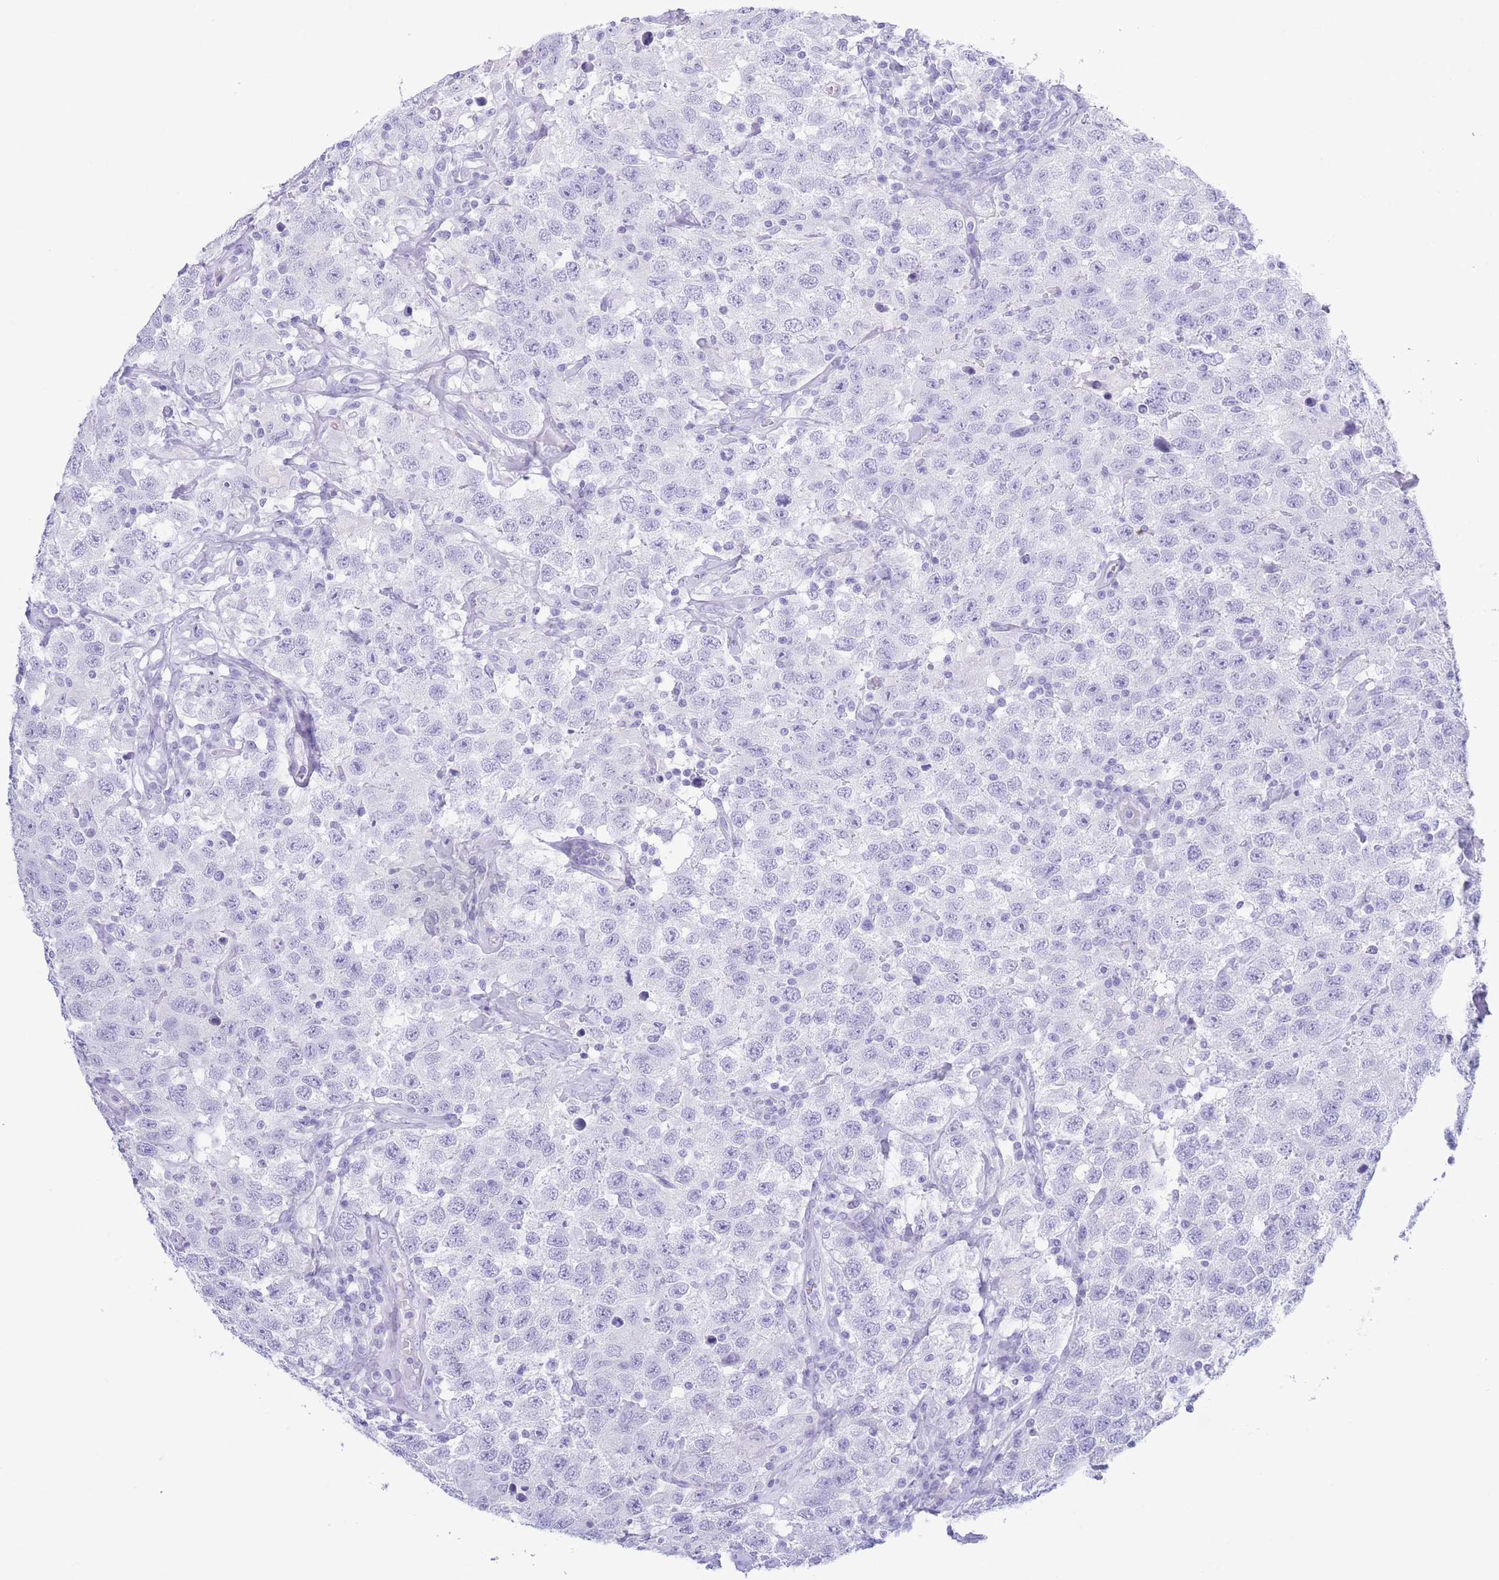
{"staining": {"intensity": "negative", "quantity": "none", "location": "none"}, "tissue": "testis cancer", "cell_type": "Tumor cells", "image_type": "cancer", "snomed": [{"axis": "morphology", "description": "Seminoma, NOS"}, {"axis": "topography", "description": "Testis"}], "caption": "The photomicrograph shows no significant staining in tumor cells of seminoma (testis). (DAB (3,3'-diaminobenzidine) immunohistochemistry (IHC) visualized using brightfield microscopy, high magnification).", "gene": "PKLR", "patient": {"sex": "male", "age": 41}}